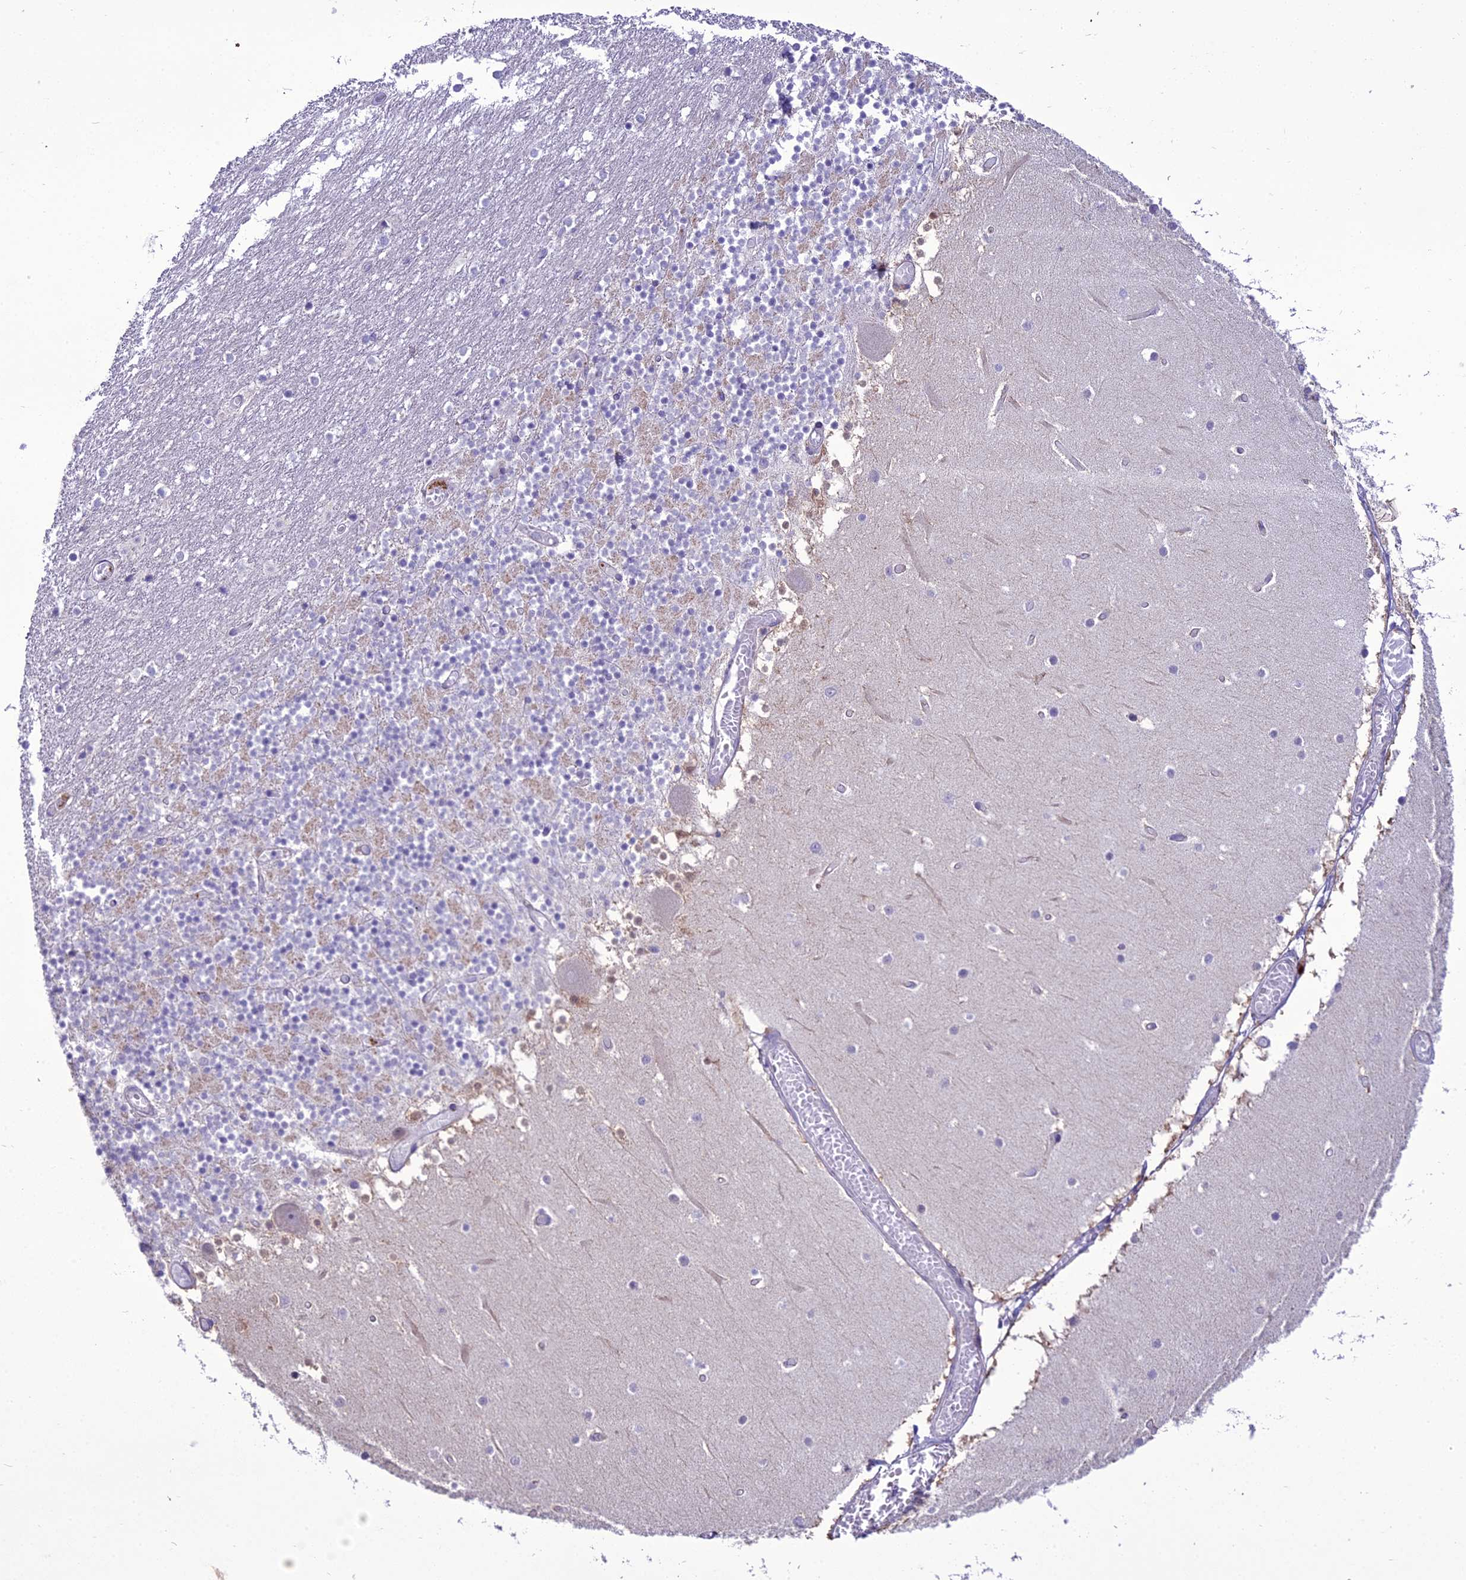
{"staining": {"intensity": "moderate", "quantity": "<25%", "location": "cytoplasmic/membranous"}, "tissue": "cerebellum", "cell_type": "Cells in granular layer", "image_type": "normal", "snomed": [{"axis": "morphology", "description": "Normal tissue, NOS"}, {"axis": "topography", "description": "Cerebellum"}], "caption": "Cerebellum stained with DAB immunohistochemistry (IHC) demonstrates low levels of moderate cytoplasmic/membranous expression in approximately <25% of cells in granular layer.", "gene": "SCRT1", "patient": {"sex": "female", "age": 28}}